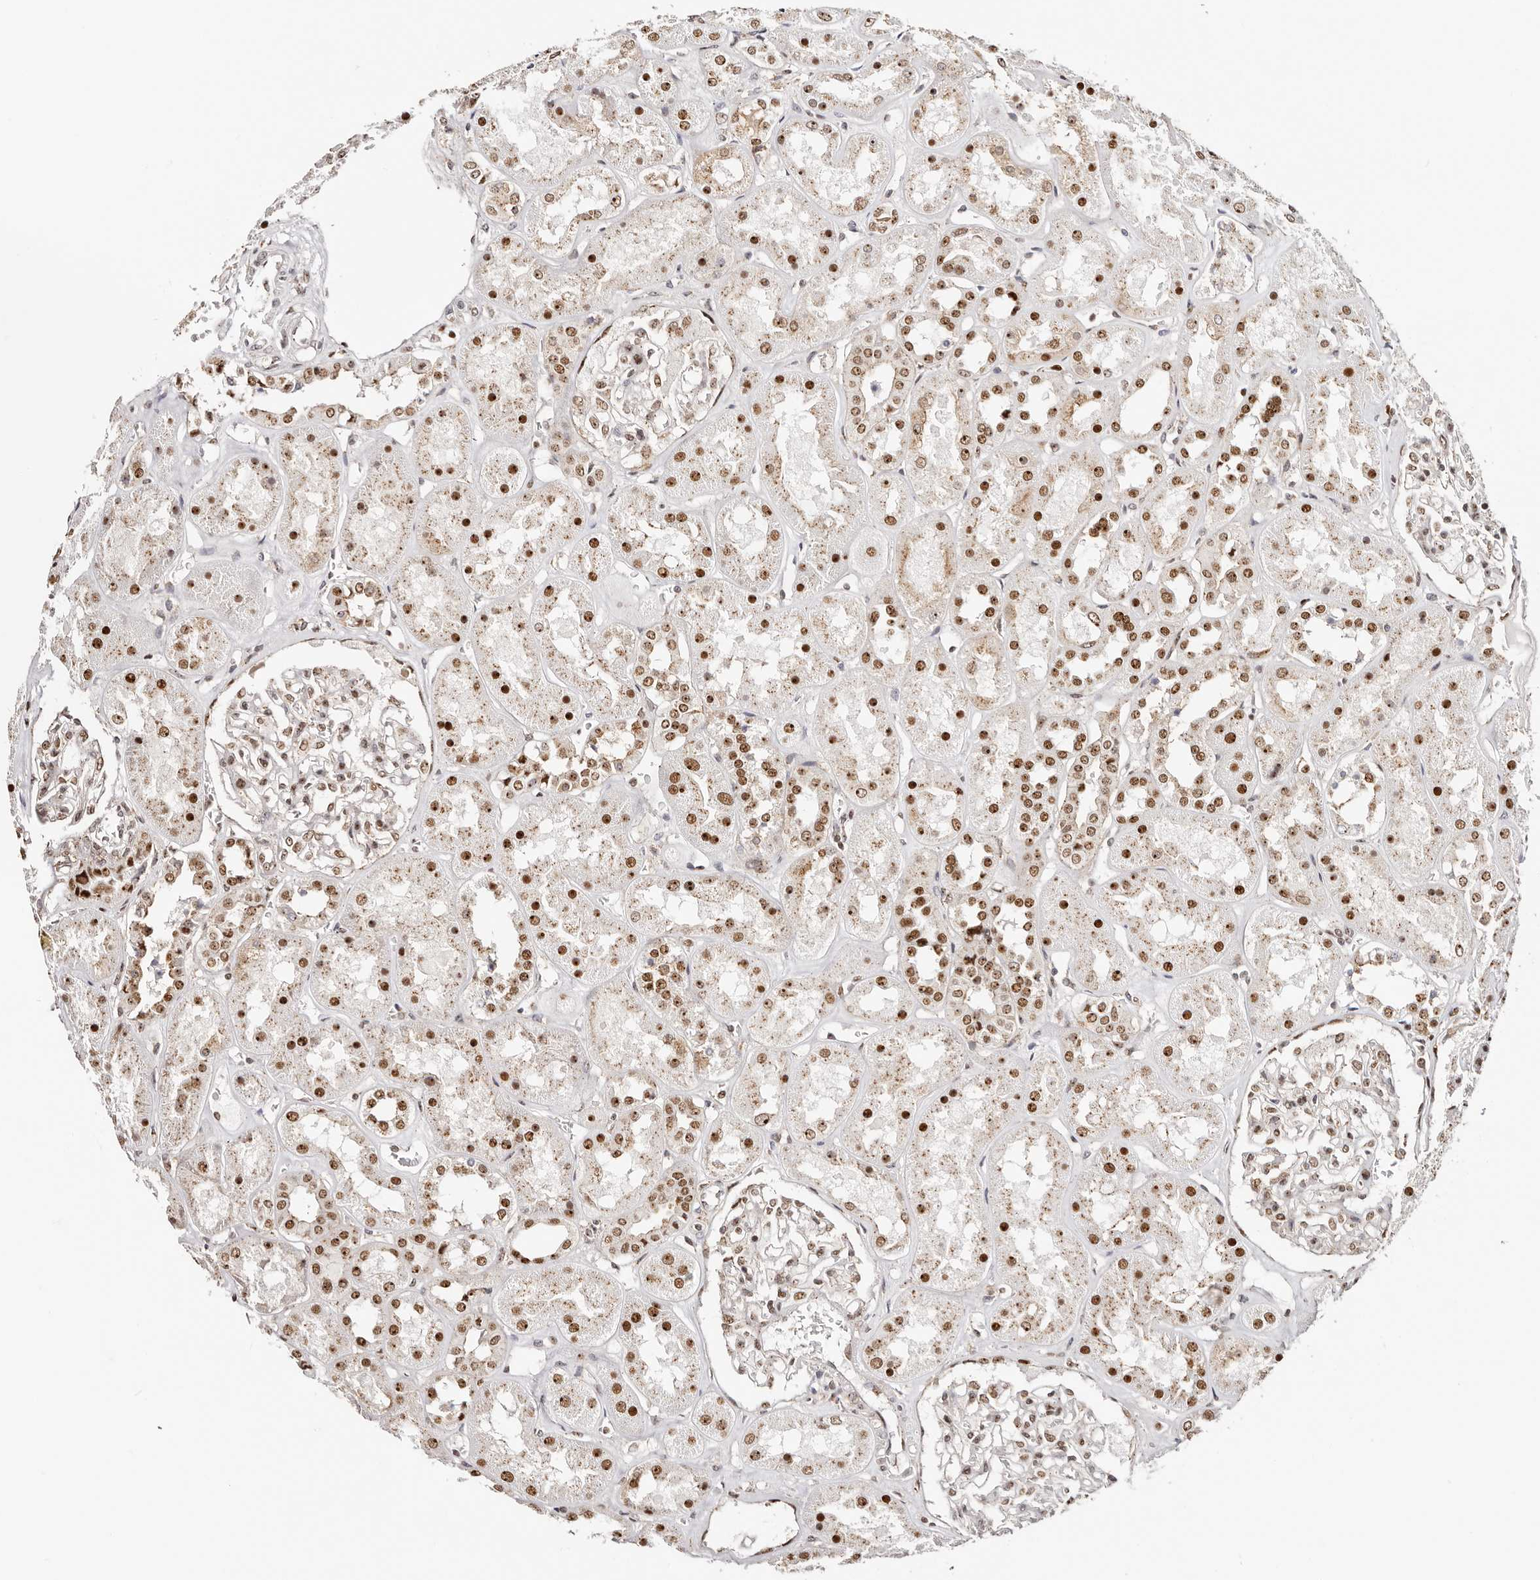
{"staining": {"intensity": "strong", "quantity": "25%-75%", "location": "nuclear"}, "tissue": "kidney", "cell_type": "Cells in glomeruli", "image_type": "normal", "snomed": [{"axis": "morphology", "description": "Normal tissue, NOS"}, {"axis": "topography", "description": "Kidney"}], "caption": "Immunohistochemistry (IHC) of benign human kidney exhibits high levels of strong nuclear expression in approximately 25%-75% of cells in glomeruli.", "gene": "IQGAP3", "patient": {"sex": "male", "age": 70}}